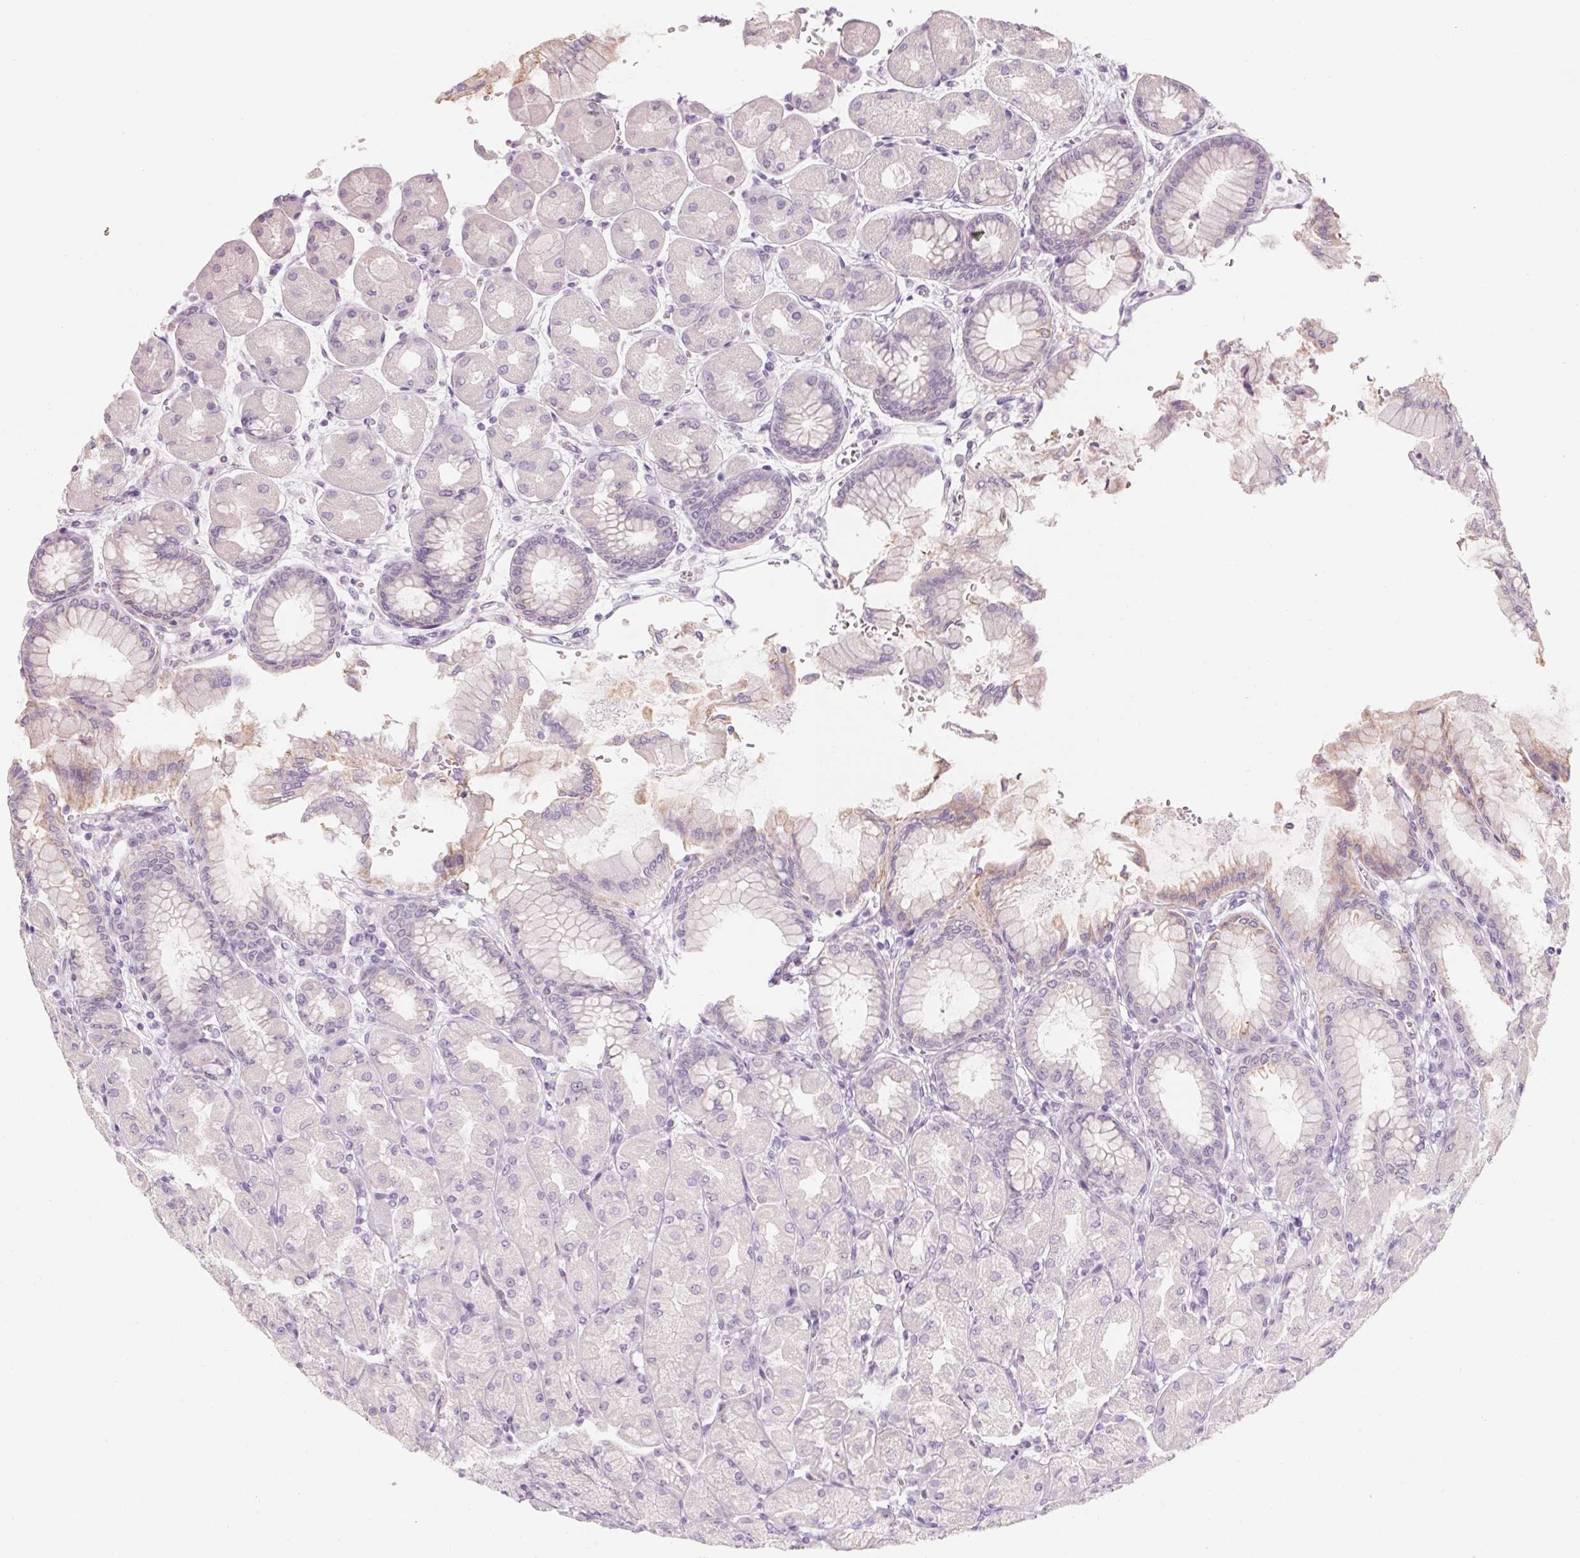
{"staining": {"intensity": "weak", "quantity": "<25%", "location": "cytoplasmic/membranous"}, "tissue": "stomach", "cell_type": "Glandular cells", "image_type": "normal", "snomed": [{"axis": "morphology", "description": "Normal tissue, NOS"}, {"axis": "topography", "description": "Stomach, upper"}], "caption": "Immunohistochemistry (IHC) image of unremarkable stomach: stomach stained with DAB (3,3'-diaminobenzidine) exhibits no significant protein expression in glandular cells.", "gene": "POU1F1", "patient": {"sex": "female", "age": 56}}